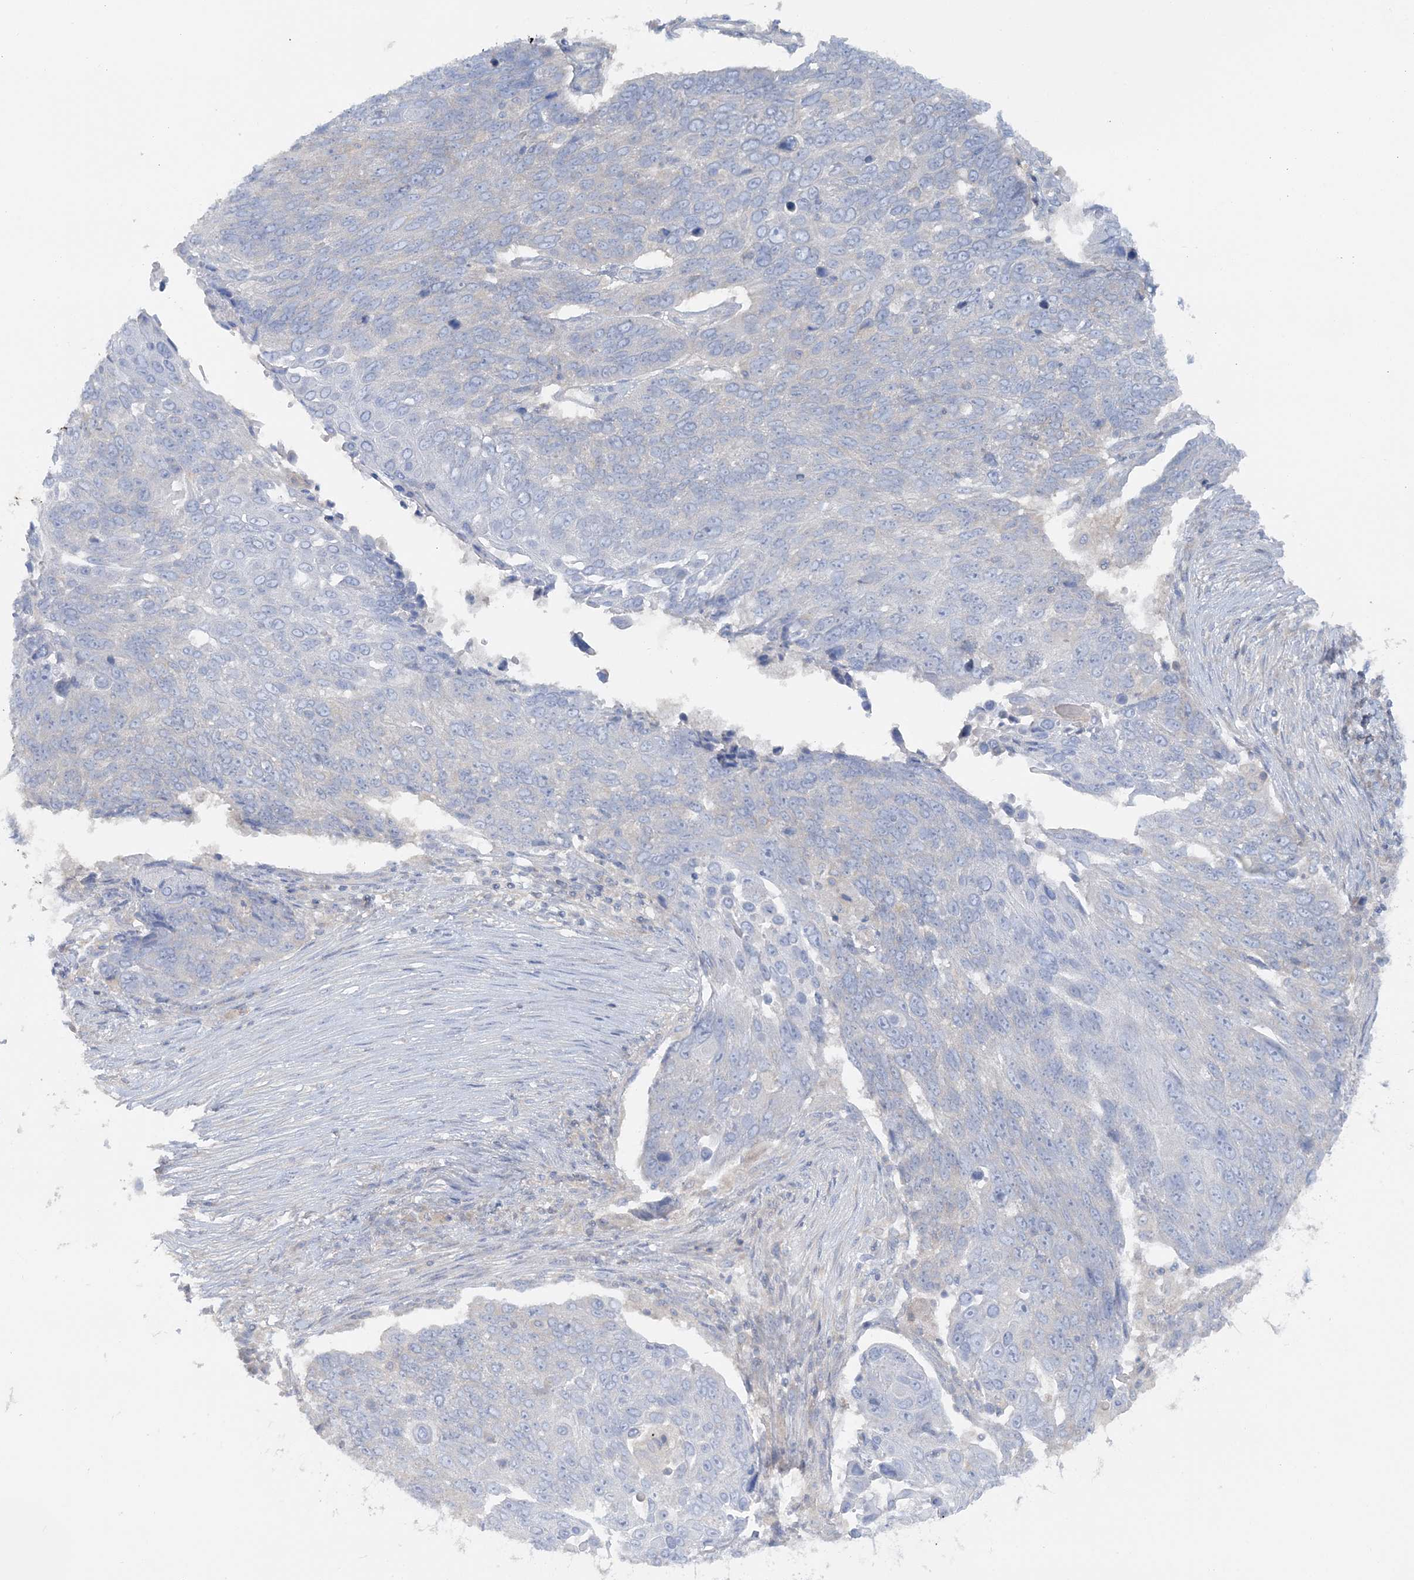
{"staining": {"intensity": "negative", "quantity": "none", "location": "none"}, "tissue": "lung cancer", "cell_type": "Tumor cells", "image_type": "cancer", "snomed": [{"axis": "morphology", "description": "Squamous cell carcinoma, NOS"}, {"axis": "topography", "description": "Lung"}], "caption": "This is an IHC photomicrograph of human lung squamous cell carcinoma. There is no expression in tumor cells.", "gene": "TBC1D5", "patient": {"sex": "male", "age": 66}}